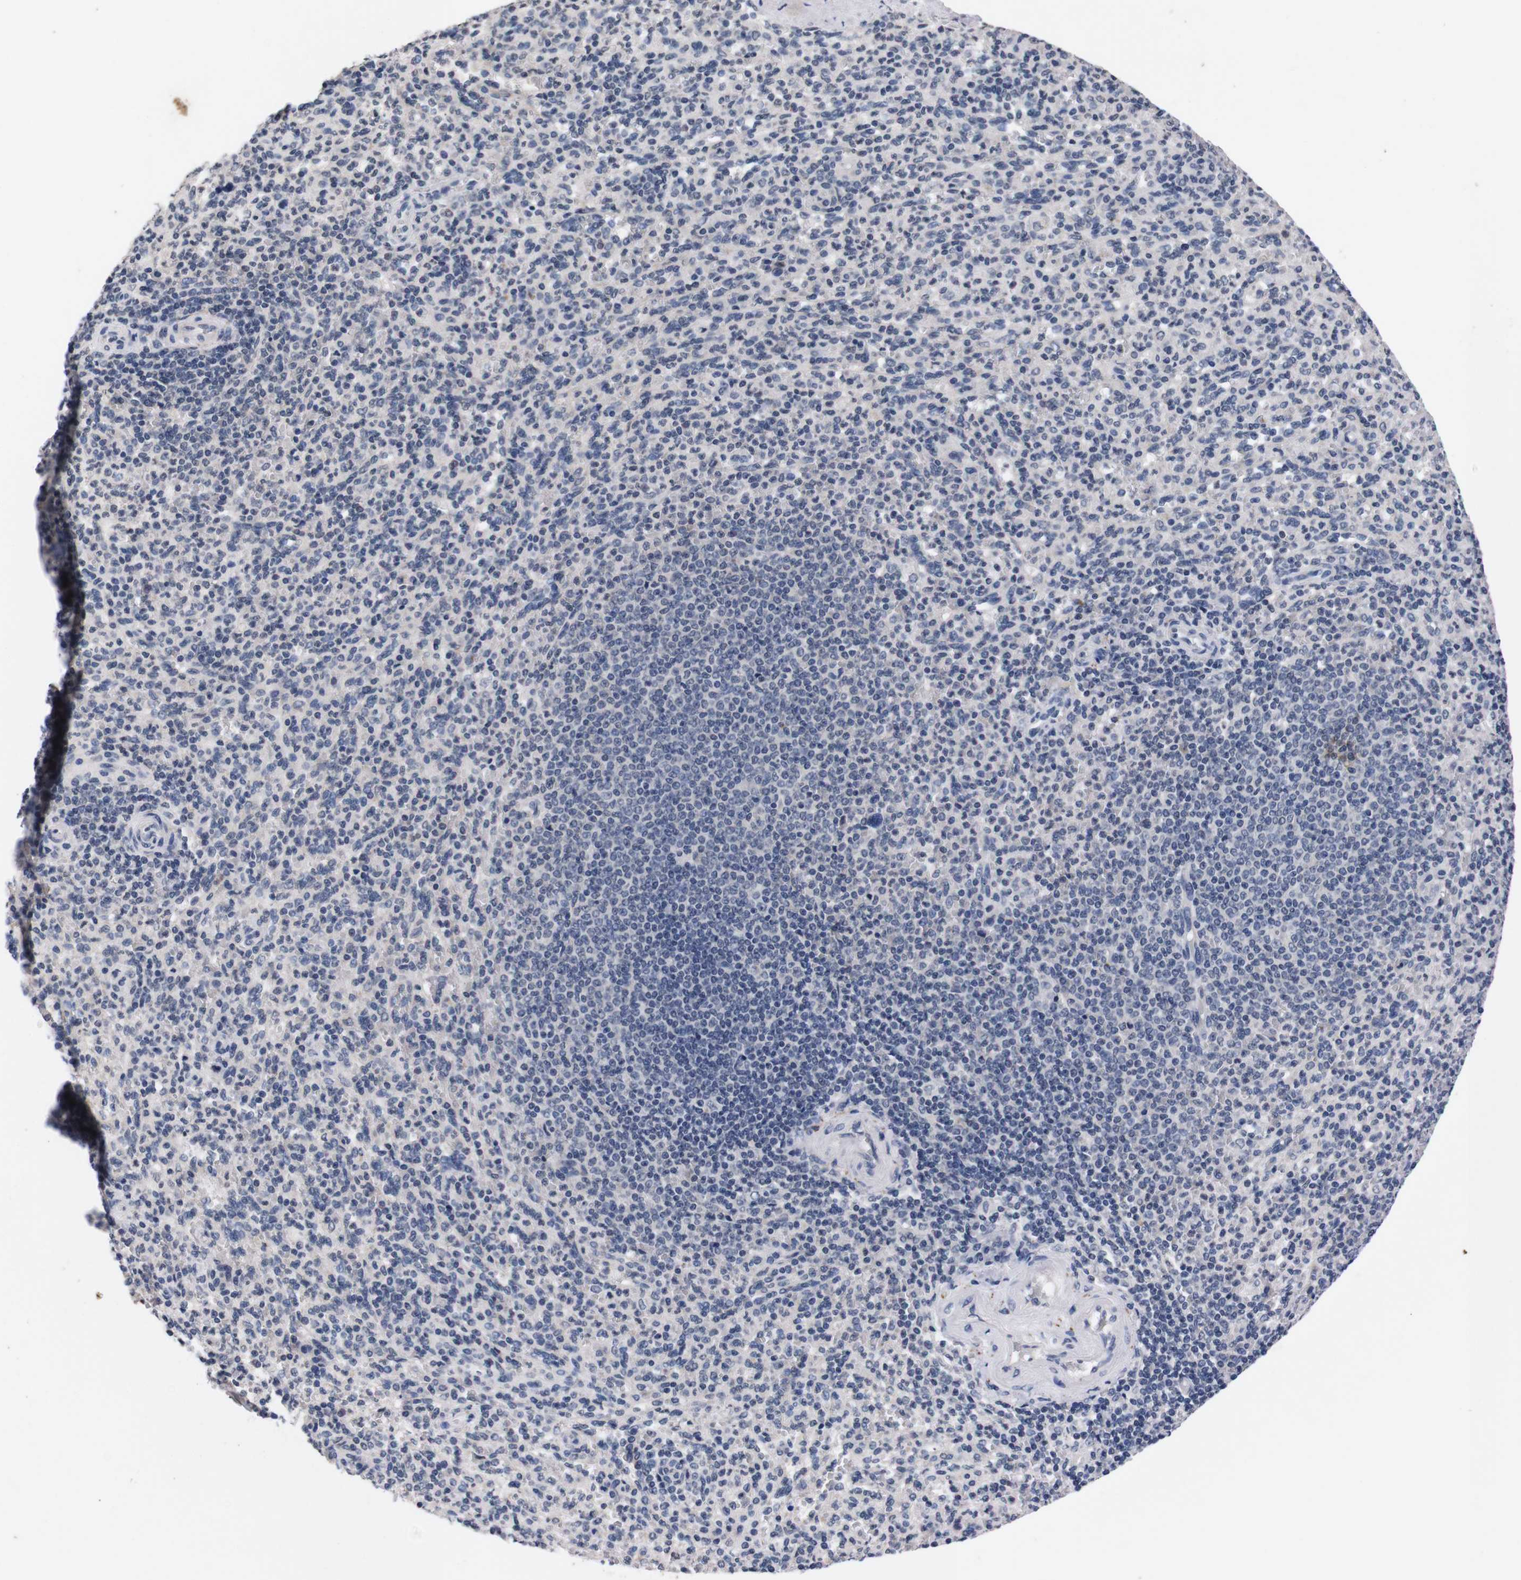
{"staining": {"intensity": "negative", "quantity": "none", "location": "none"}, "tissue": "spleen", "cell_type": "Cells in red pulp", "image_type": "normal", "snomed": [{"axis": "morphology", "description": "Normal tissue, NOS"}, {"axis": "topography", "description": "Spleen"}], "caption": "Histopathology image shows no significant protein positivity in cells in red pulp of unremarkable spleen.", "gene": "TNFRSF21", "patient": {"sex": "male", "age": 36}}